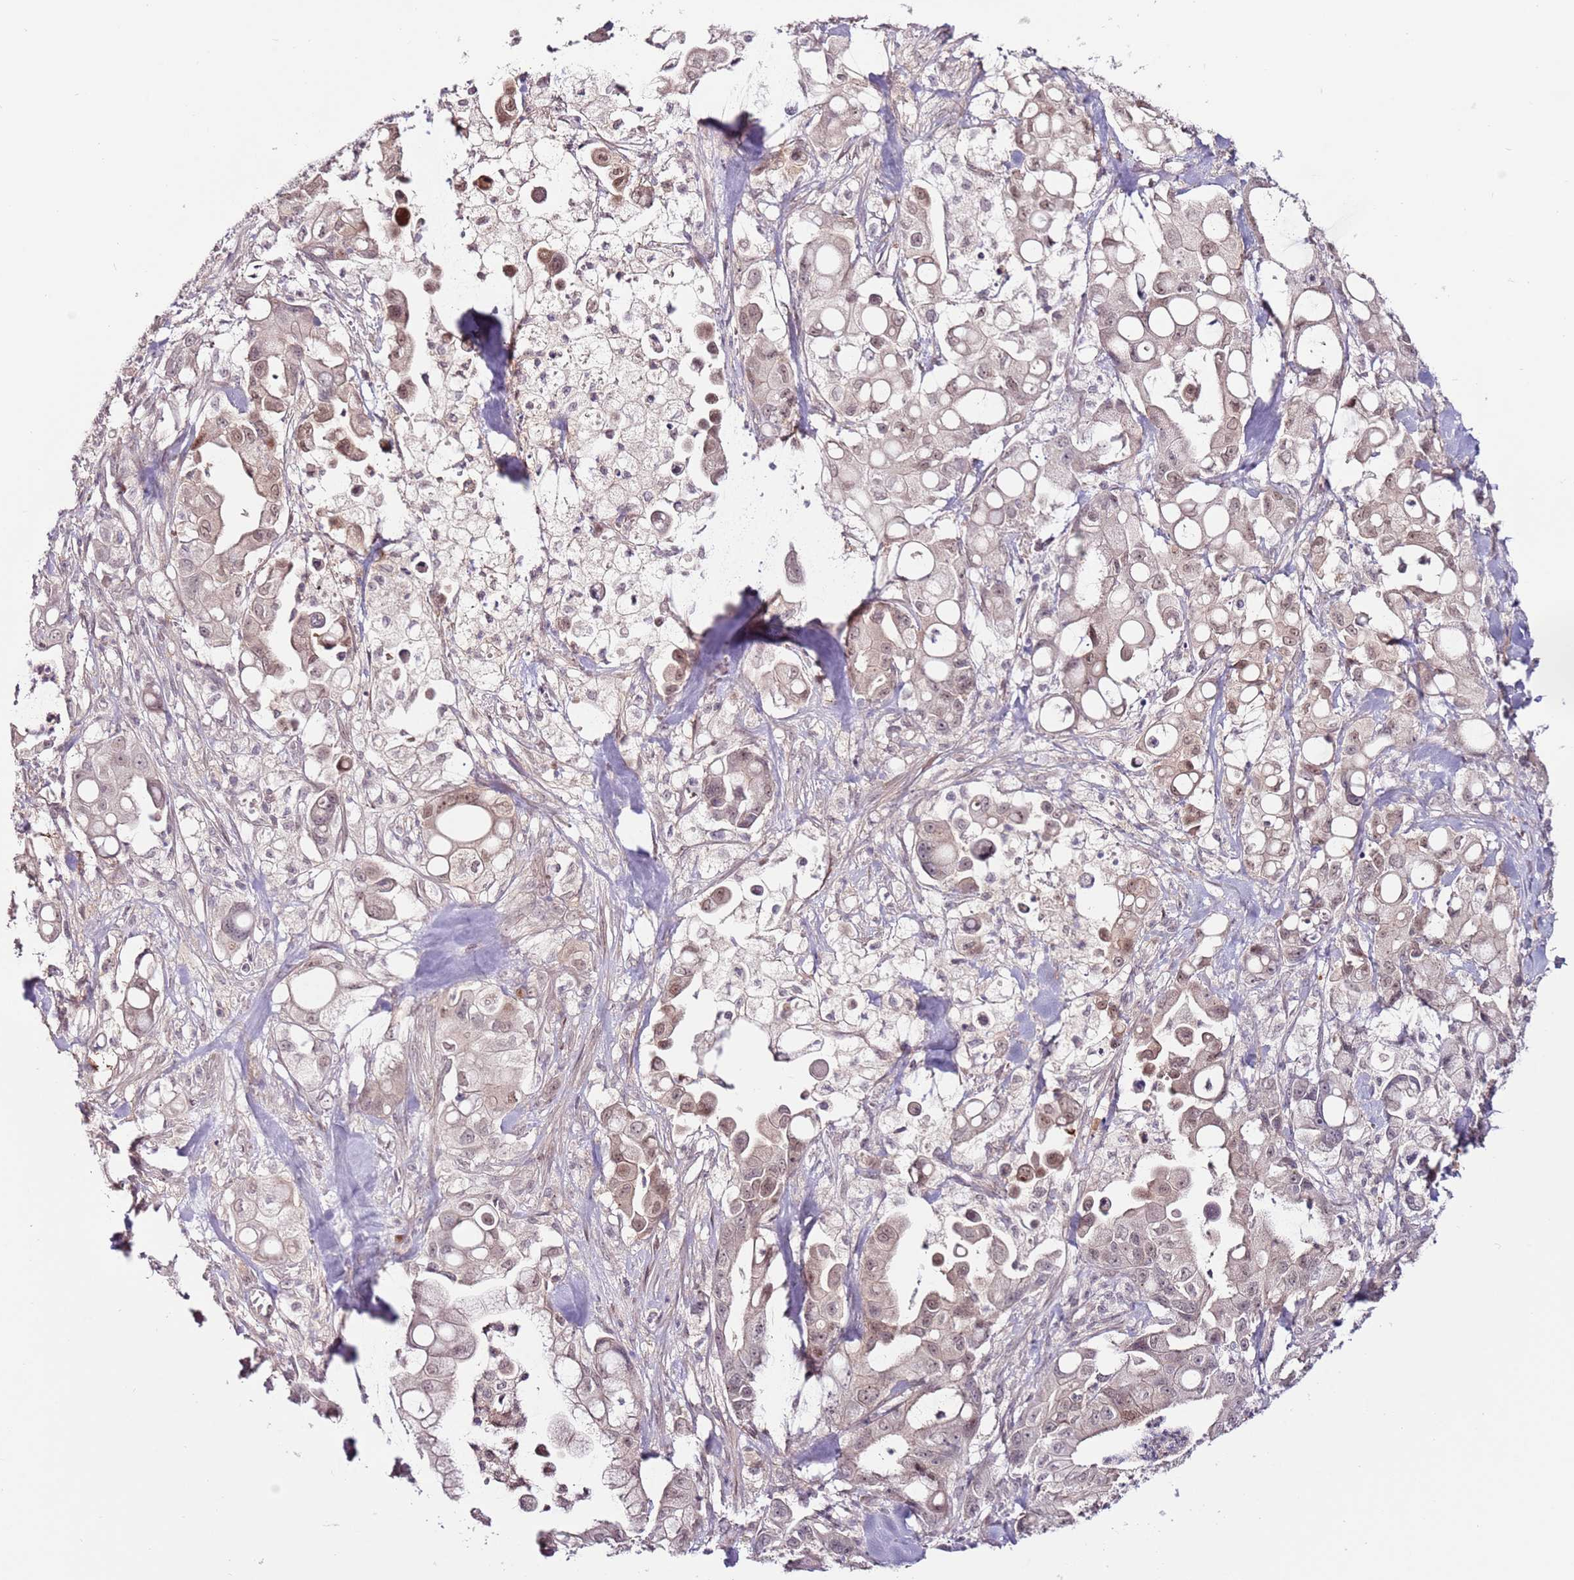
{"staining": {"intensity": "weak", "quantity": "25%-75%", "location": "nuclear"}, "tissue": "pancreatic cancer", "cell_type": "Tumor cells", "image_type": "cancer", "snomed": [{"axis": "morphology", "description": "Adenocarcinoma, NOS"}, {"axis": "topography", "description": "Pancreas"}], "caption": "Approximately 25%-75% of tumor cells in human pancreatic adenocarcinoma demonstrate weak nuclear protein staining as visualized by brown immunohistochemical staining.", "gene": "MTG2", "patient": {"sex": "male", "age": 68}}